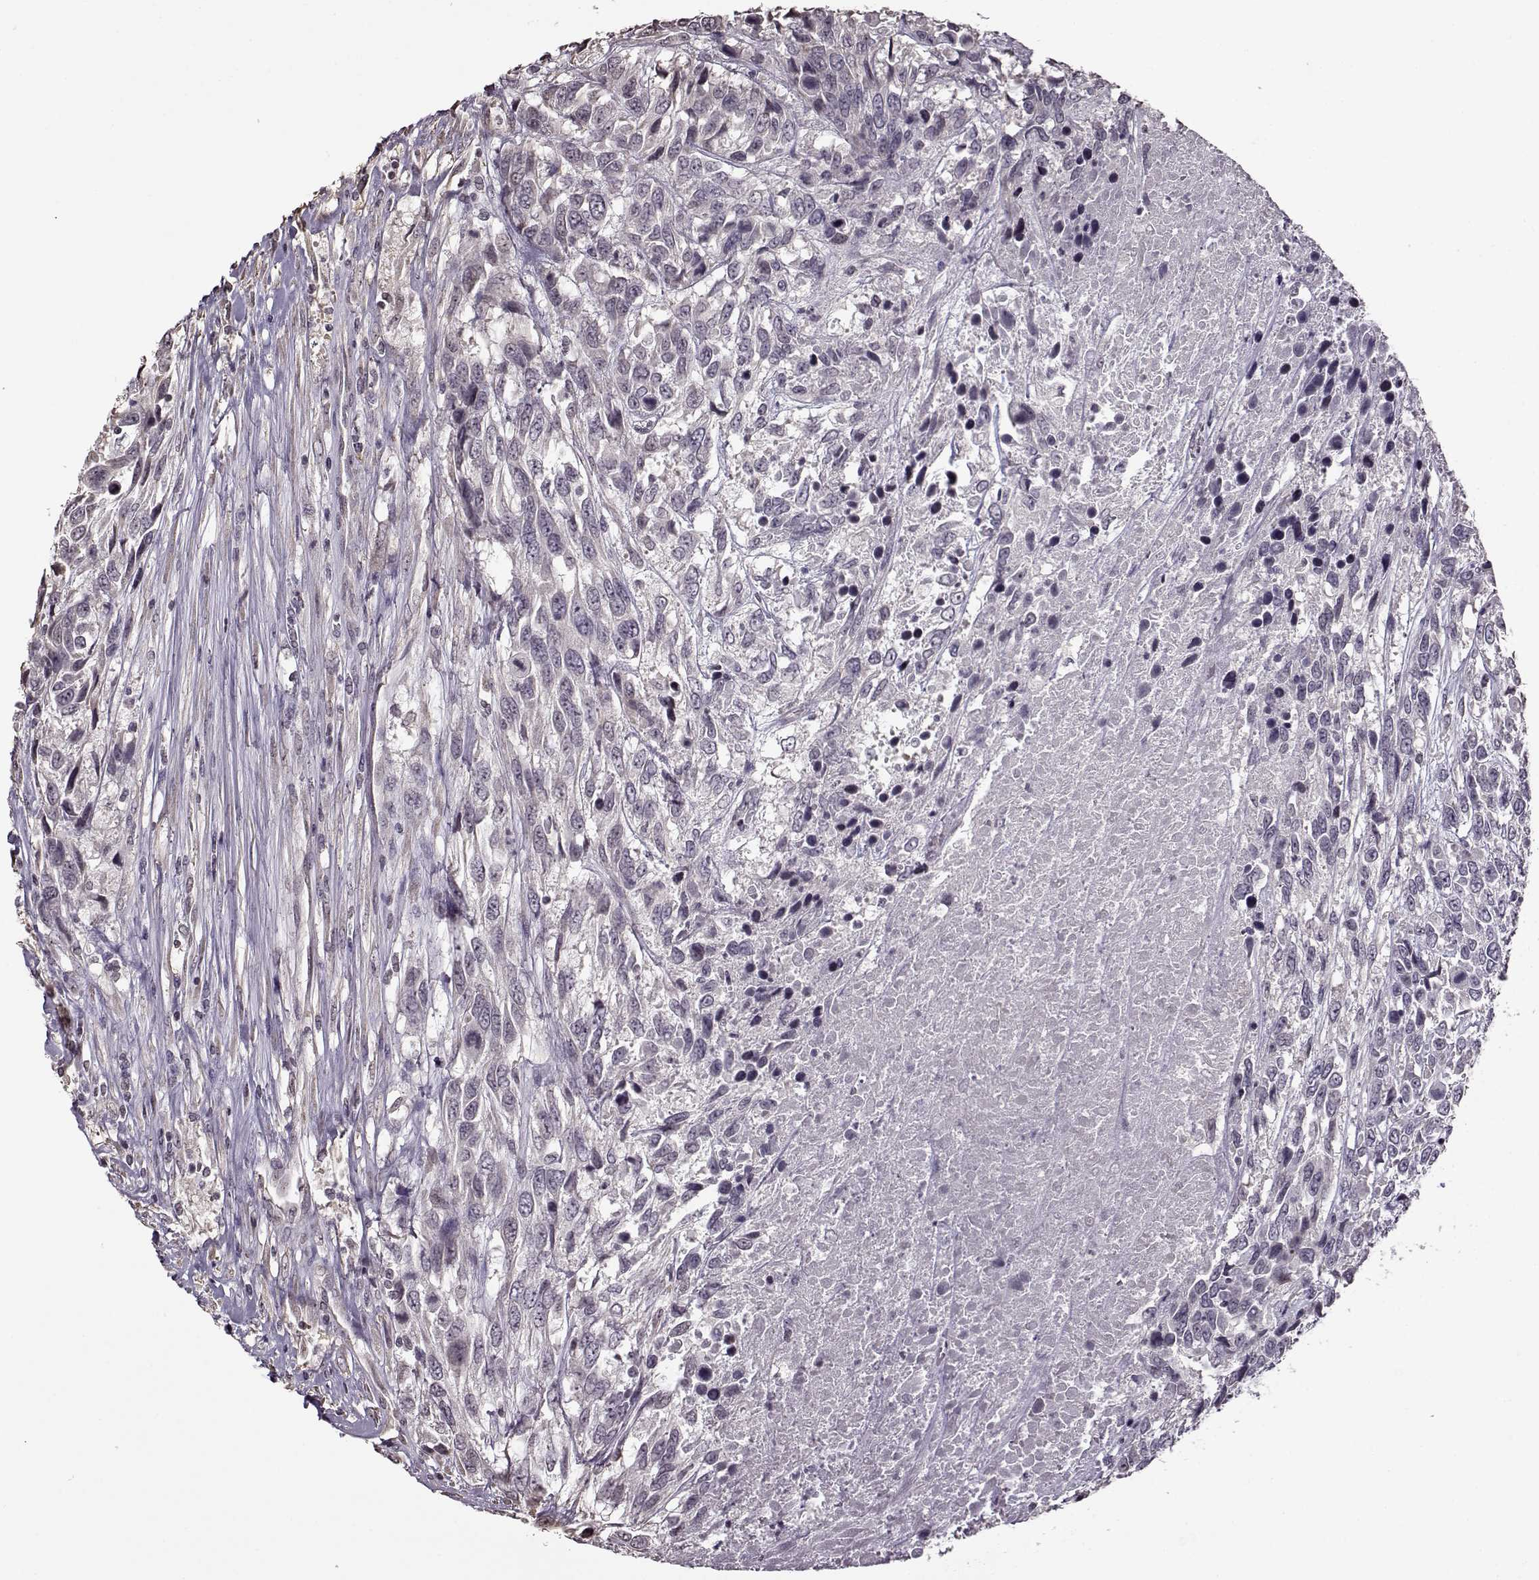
{"staining": {"intensity": "negative", "quantity": "none", "location": "none"}, "tissue": "urothelial cancer", "cell_type": "Tumor cells", "image_type": "cancer", "snomed": [{"axis": "morphology", "description": "Urothelial carcinoma, High grade"}, {"axis": "topography", "description": "Urinary bladder"}], "caption": "Image shows no protein positivity in tumor cells of high-grade urothelial carcinoma tissue.", "gene": "FSHB", "patient": {"sex": "female", "age": 70}}